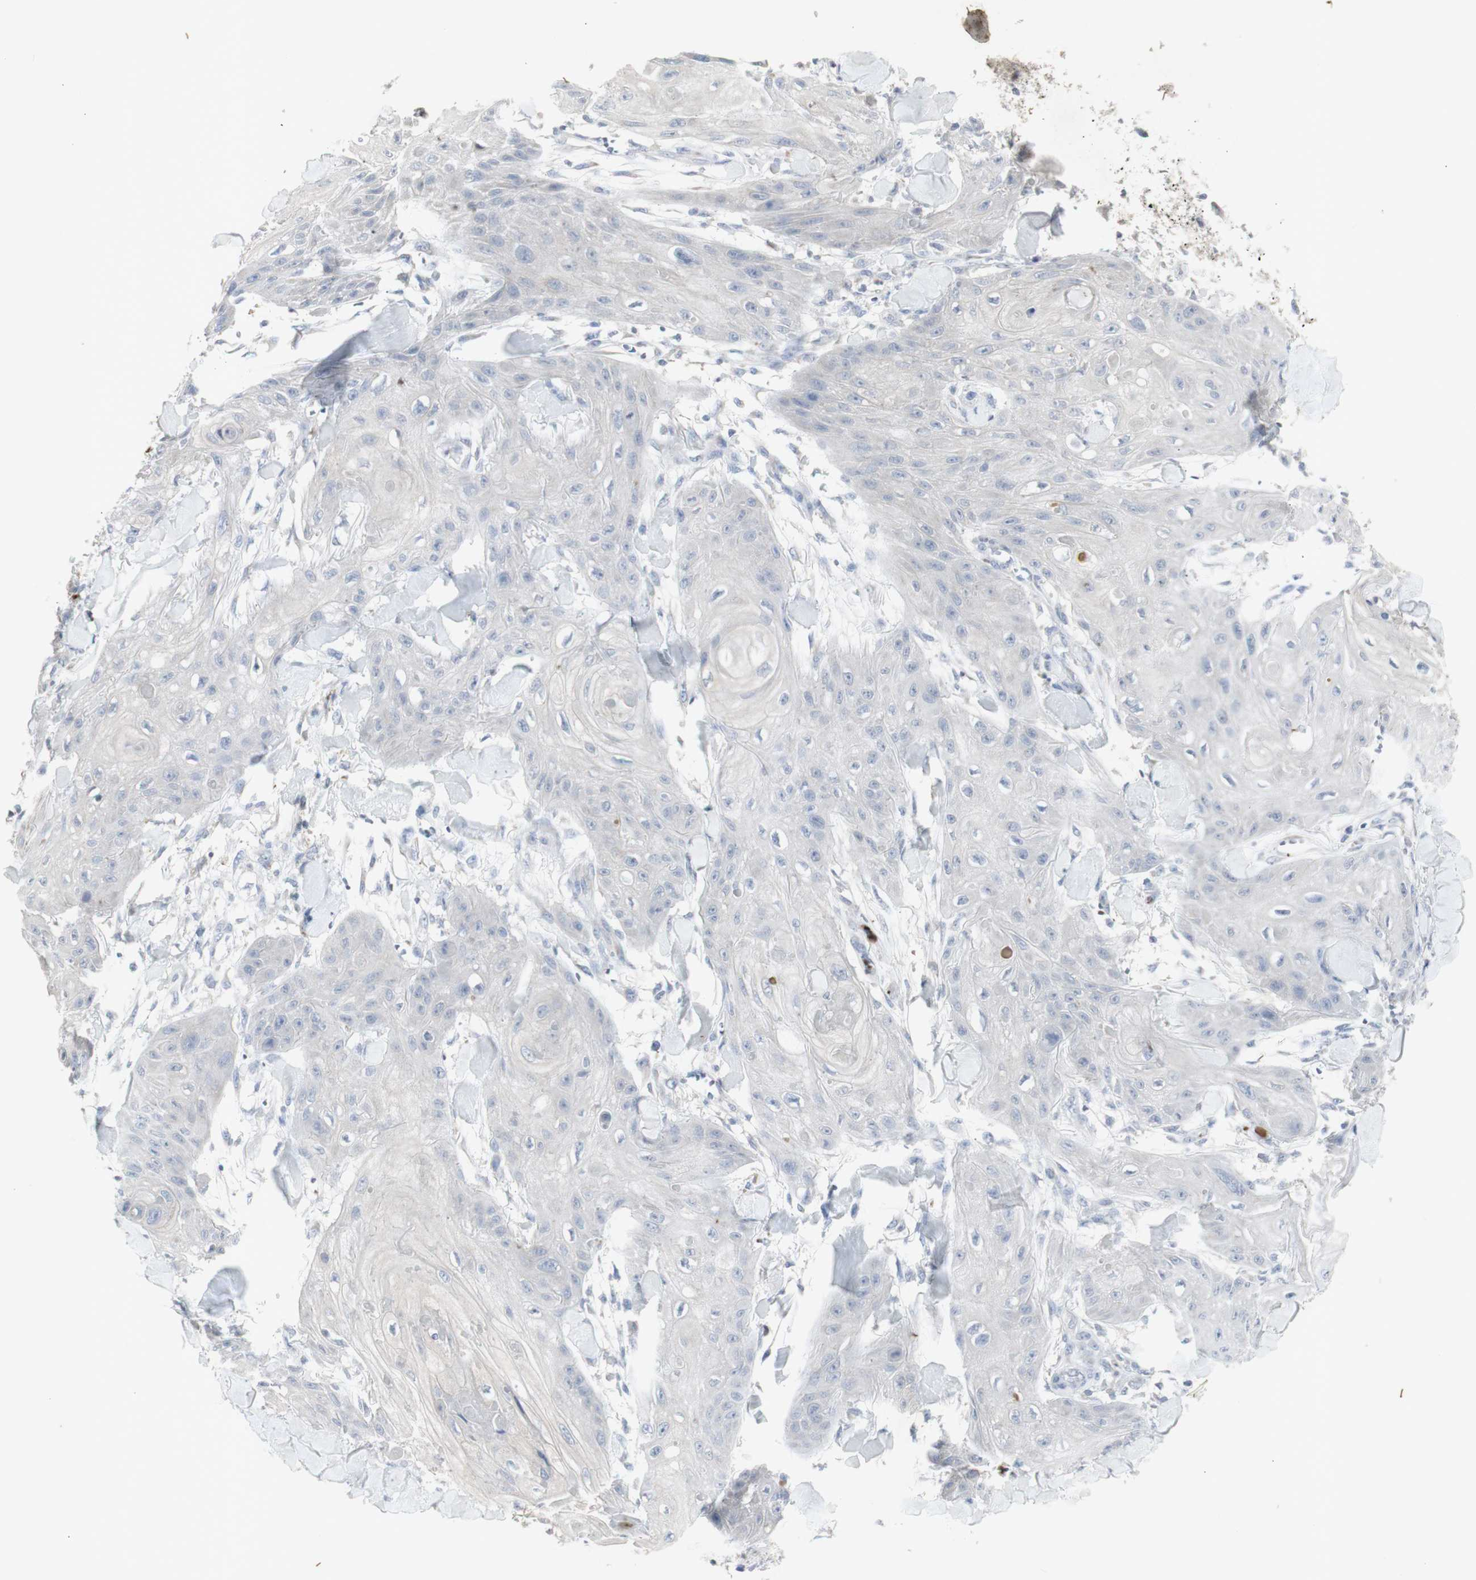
{"staining": {"intensity": "negative", "quantity": "none", "location": "none"}, "tissue": "skin cancer", "cell_type": "Tumor cells", "image_type": "cancer", "snomed": [{"axis": "morphology", "description": "Squamous cell carcinoma, NOS"}, {"axis": "topography", "description": "Skin"}], "caption": "A photomicrograph of human skin cancer is negative for staining in tumor cells.", "gene": "INS", "patient": {"sex": "male", "age": 74}}